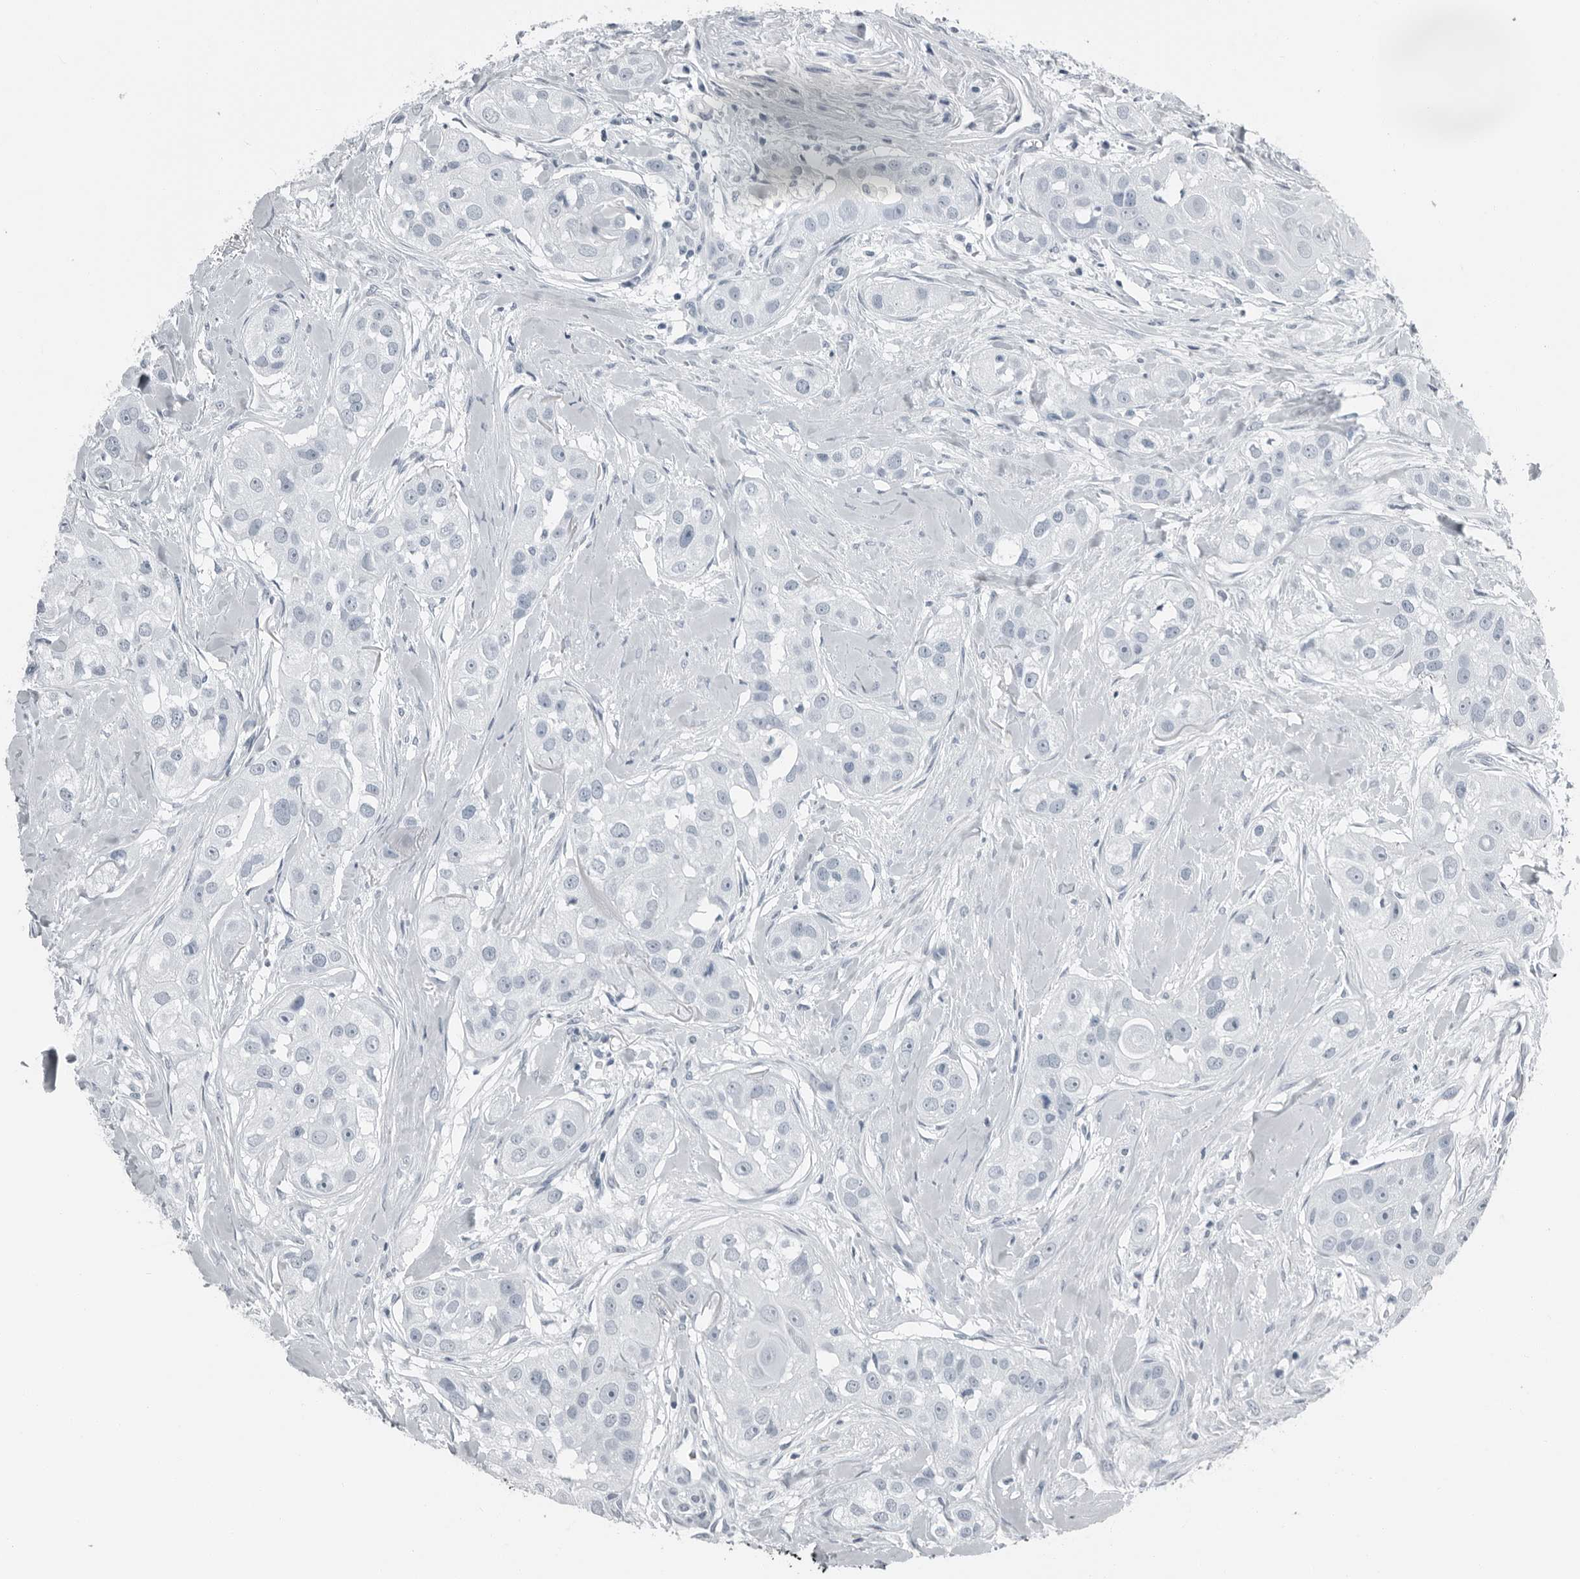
{"staining": {"intensity": "negative", "quantity": "none", "location": "none"}, "tissue": "head and neck cancer", "cell_type": "Tumor cells", "image_type": "cancer", "snomed": [{"axis": "morphology", "description": "Normal tissue, NOS"}, {"axis": "morphology", "description": "Squamous cell carcinoma, NOS"}, {"axis": "topography", "description": "Skeletal muscle"}, {"axis": "topography", "description": "Head-Neck"}], "caption": "Head and neck squamous cell carcinoma stained for a protein using IHC exhibits no positivity tumor cells.", "gene": "PRSS1", "patient": {"sex": "male", "age": 51}}